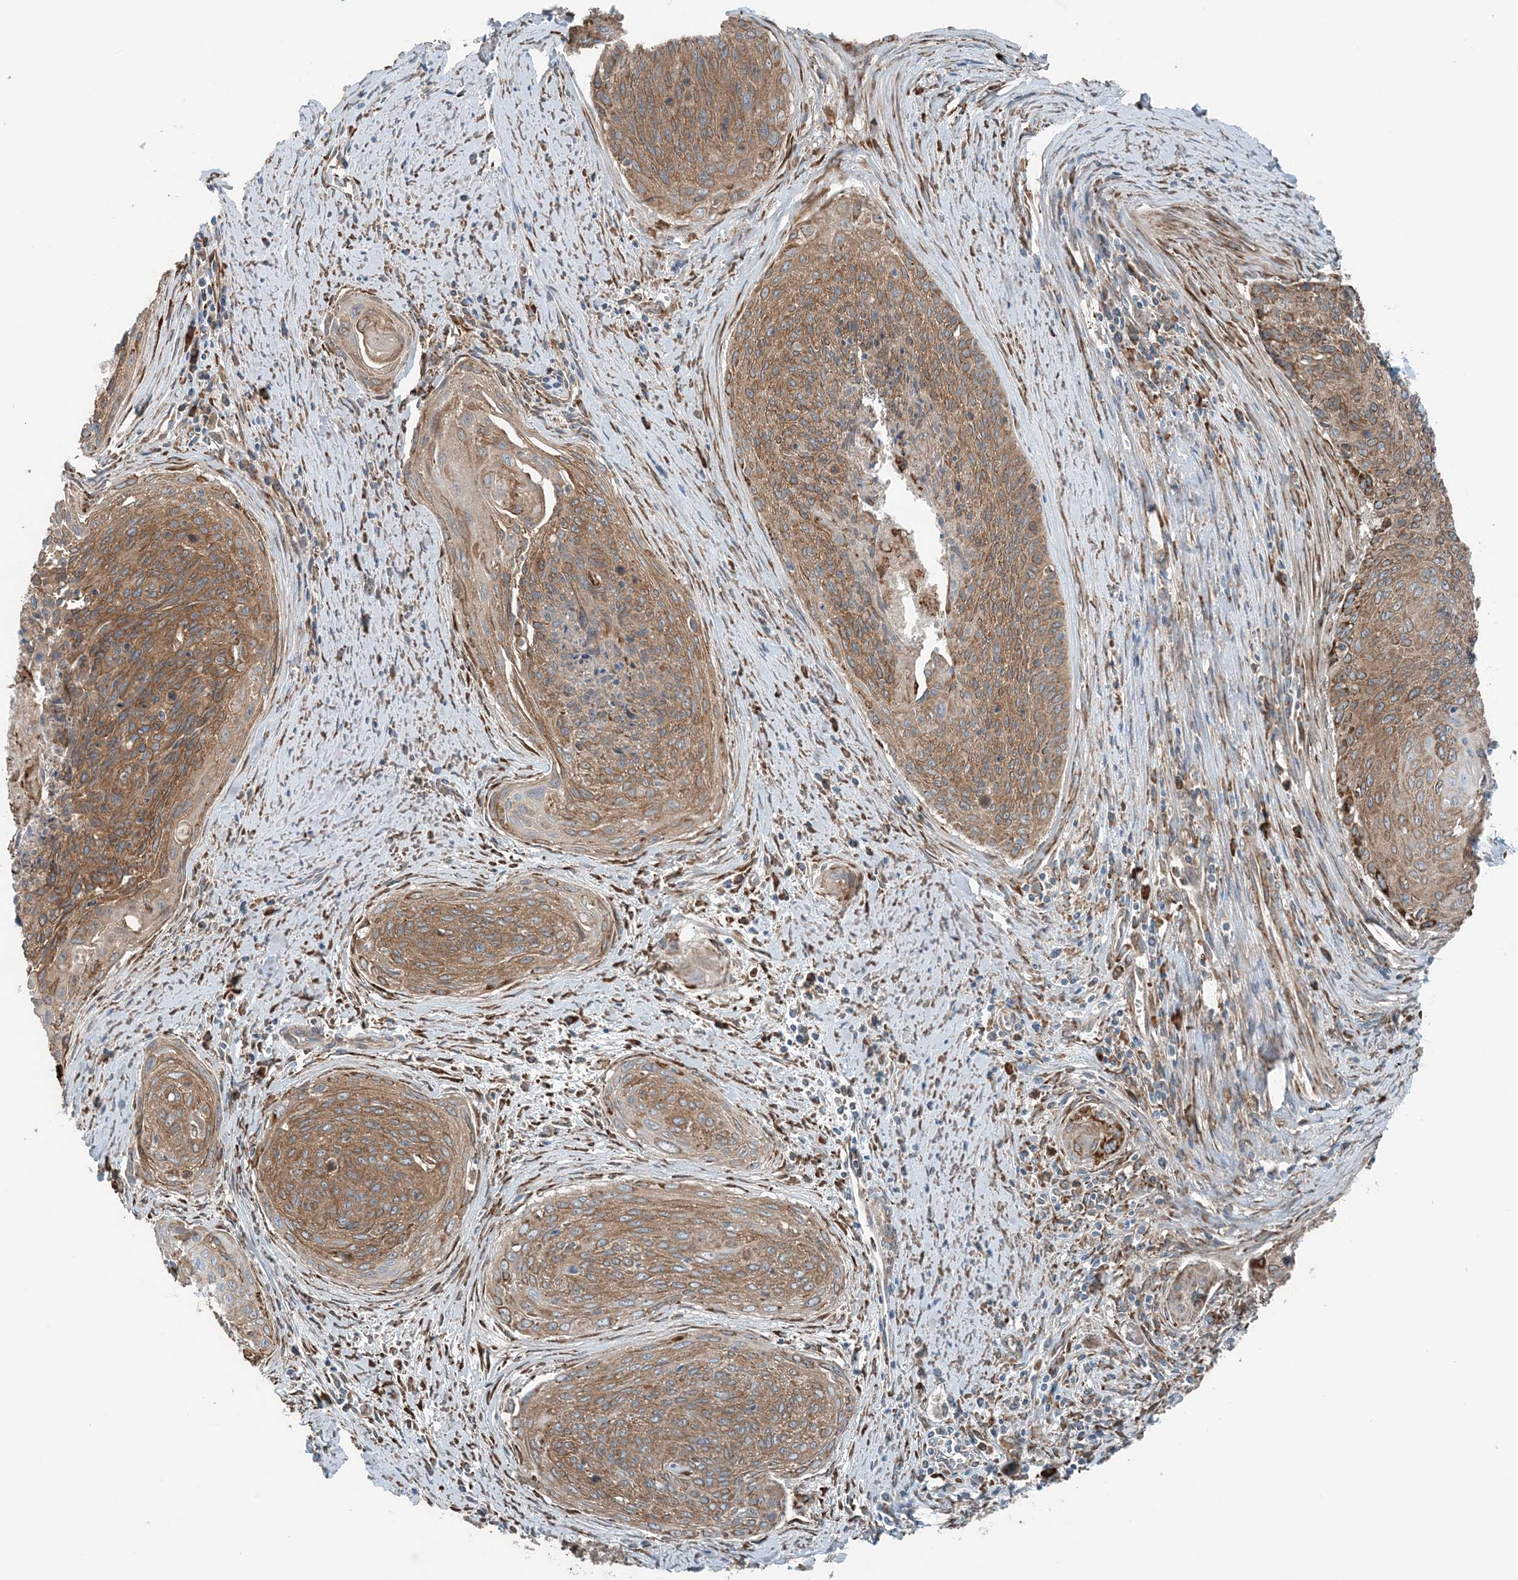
{"staining": {"intensity": "moderate", "quantity": ">75%", "location": "cytoplasmic/membranous"}, "tissue": "cervical cancer", "cell_type": "Tumor cells", "image_type": "cancer", "snomed": [{"axis": "morphology", "description": "Squamous cell carcinoma, NOS"}, {"axis": "topography", "description": "Cervix"}], "caption": "About >75% of tumor cells in cervical cancer (squamous cell carcinoma) show moderate cytoplasmic/membranous protein staining as visualized by brown immunohistochemical staining.", "gene": "CERKL", "patient": {"sex": "female", "age": 55}}